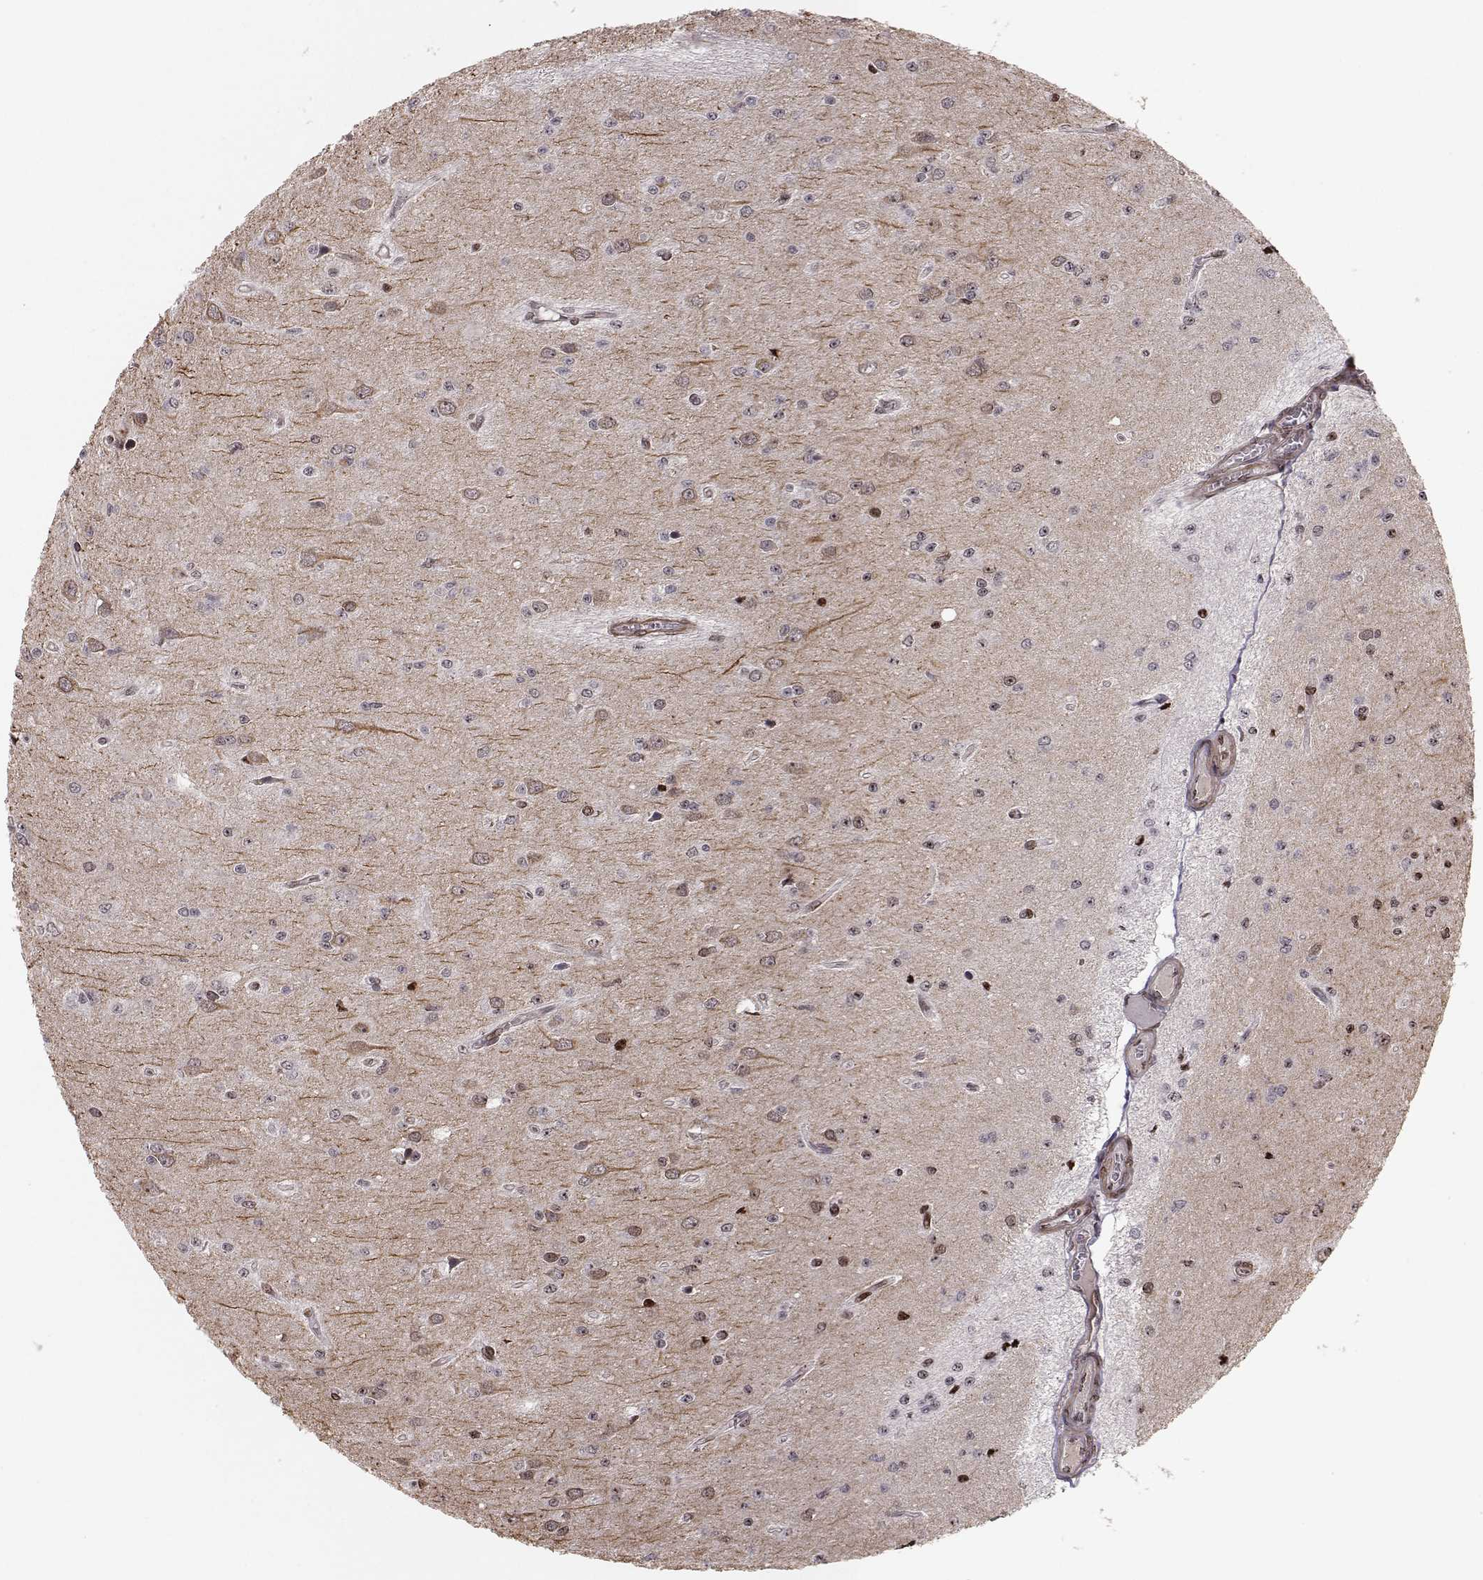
{"staining": {"intensity": "moderate", "quantity": "<25%", "location": "cytoplasmic/membranous"}, "tissue": "glioma", "cell_type": "Tumor cells", "image_type": "cancer", "snomed": [{"axis": "morphology", "description": "Glioma, malignant, Low grade"}, {"axis": "topography", "description": "Brain"}], "caption": "Immunohistochemical staining of human low-grade glioma (malignant) exhibits moderate cytoplasmic/membranous protein staining in about <25% of tumor cells. Using DAB (3,3'-diaminobenzidine) (brown) and hematoxylin (blue) stains, captured at high magnification using brightfield microscopy.", "gene": "PLEKHG3", "patient": {"sex": "female", "age": 45}}